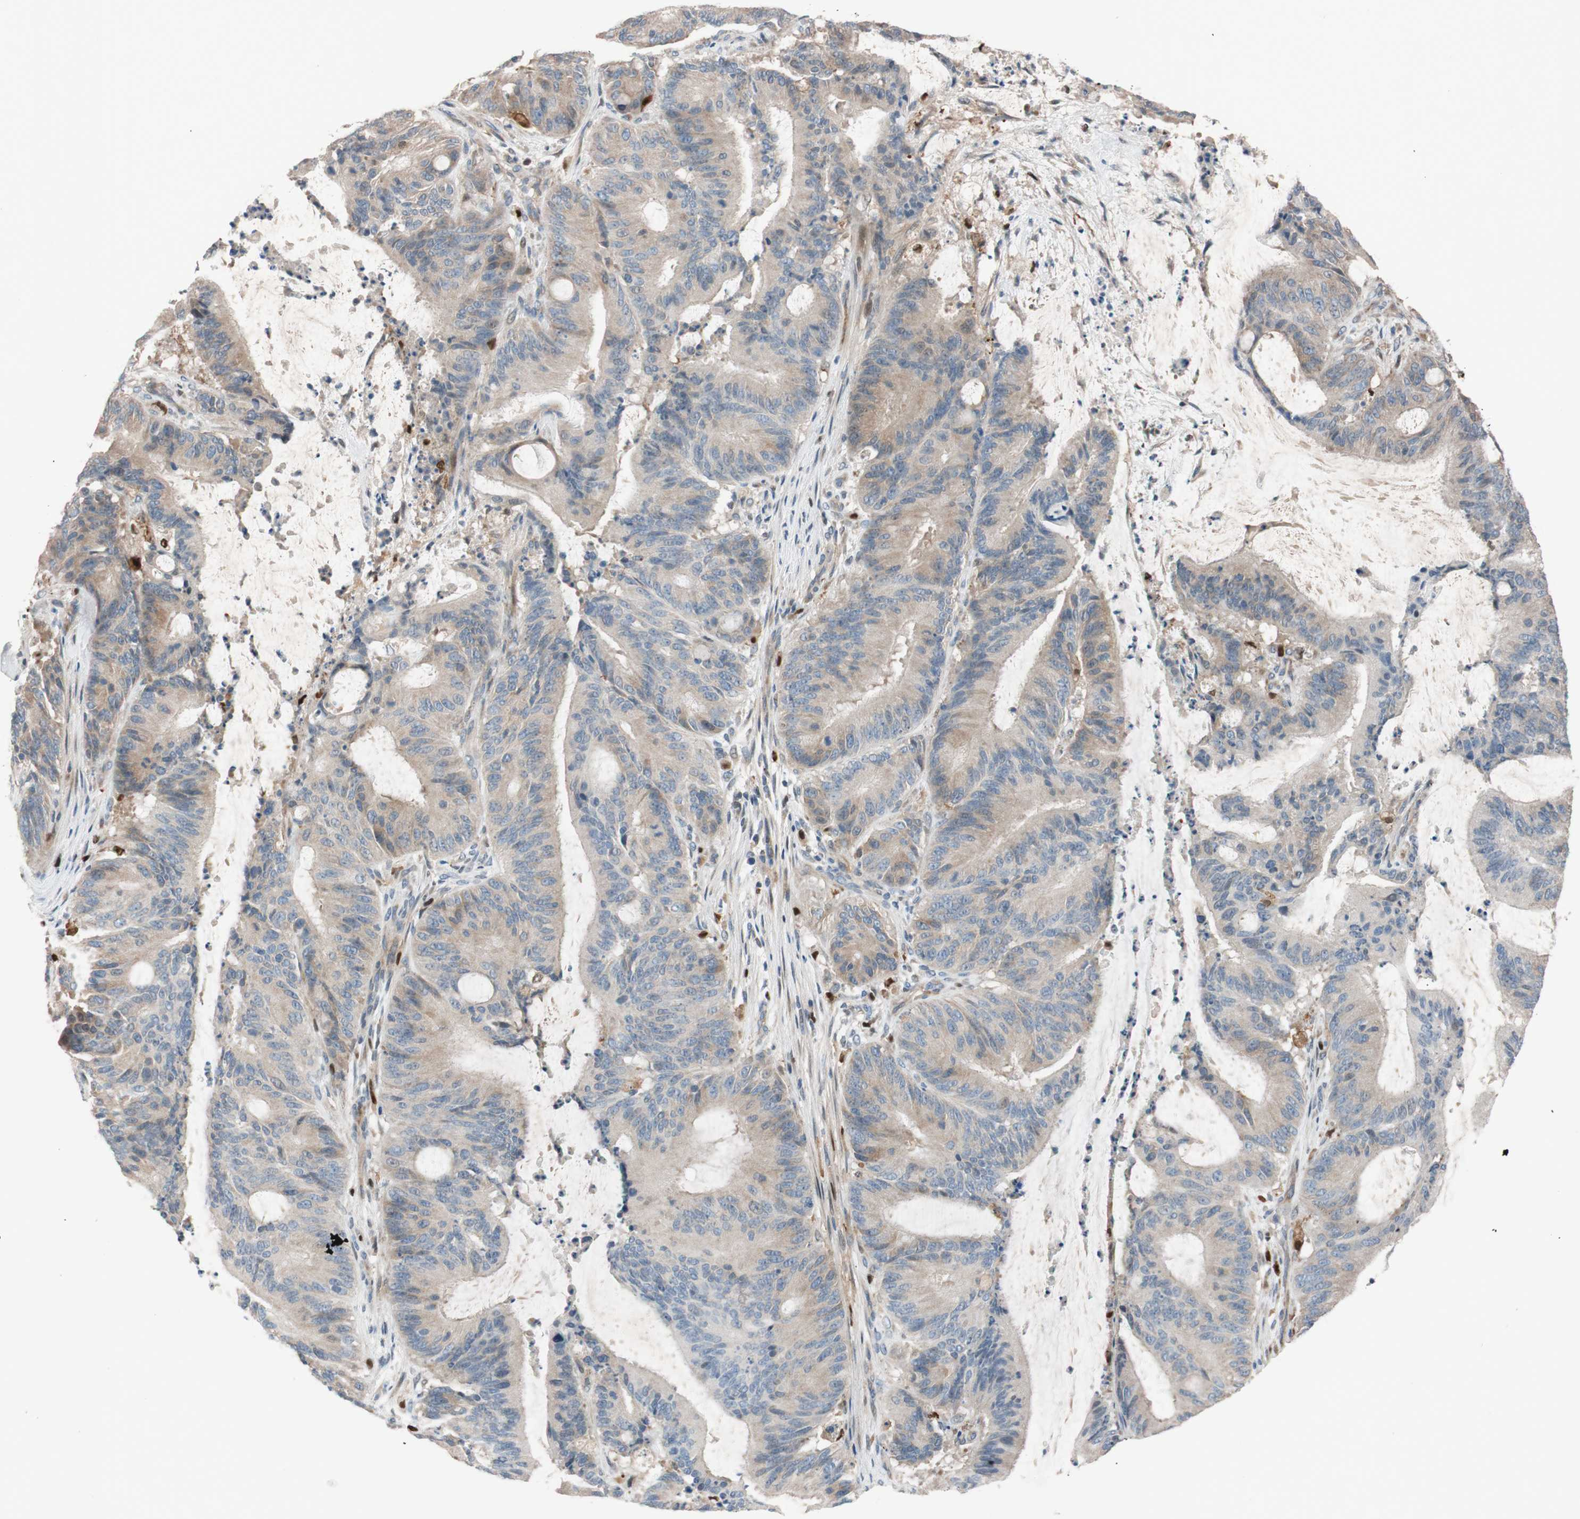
{"staining": {"intensity": "moderate", "quantity": ">75%", "location": "cytoplasmic/membranous,nuclear"}, "tissue": "liver cancer", "cell_type": "Tumor cells", "image_type": "cancer", "snomed": [{"axis": "morphology", "description": "Cholangiocarcinoma"}, {"axis": "topography", "description": "Liver"}], "caption": "Moderate cytoplasmic/membranous and nuclear protein expression is seen in approximately >75% of tumor cells in liver cancer. The staining was performed using DAB (3,3'-diaminobenzidine) to visualize the protein expression in brown, while the nuclei were stained in blue with hematoxylin (Magnification: 20x).", "gene": "FAAH", "patient": {"sex": "female", "age": 73}}